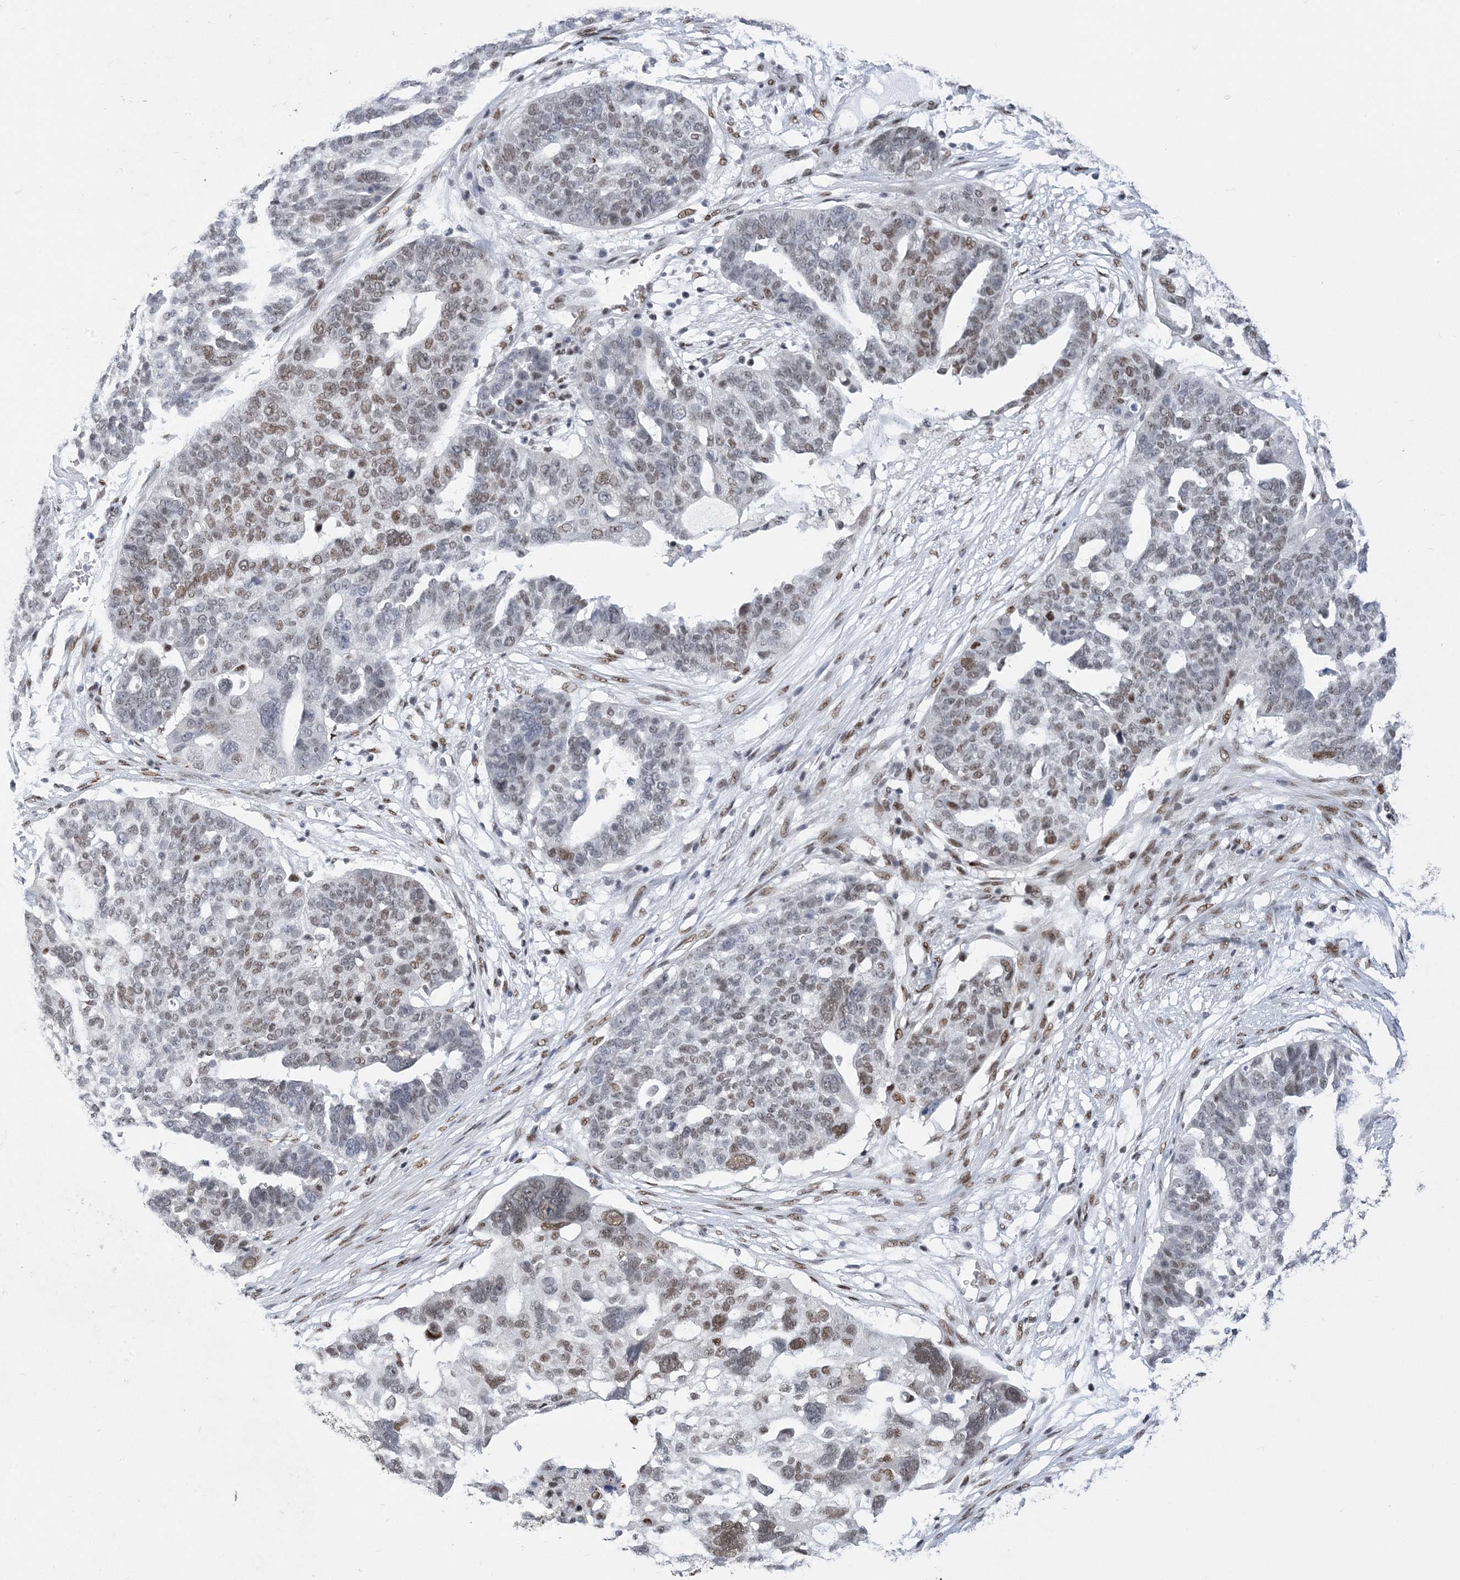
{"staining": {"intensity": "moderate", "quantity": "<25%", "location": "nuclear"}, "tissue": "ovarian cancer", "cell_type": "Tumor cells", "image_type": "cancer", "snomed": [{"axis": "morphology", "description": "Cystadenocarcinoma, serous, NOS"}, {"axis": "topography", "description": "Ovary"}], "caption": "Serous cystadenocarcinoma (ovarian) tissue displays moderate nuclear staining in approximately <25% of tumor cells, visualized by immunohistochemistry. The staining is performed using DAB (3,3'-diaminobenzidine) brown chromogen to label protein expression. The nuclei are counter-stained blue using hematoxylin.", "gene": "ZBTB7A", "patient": {"sex": "female", "age": 59}}